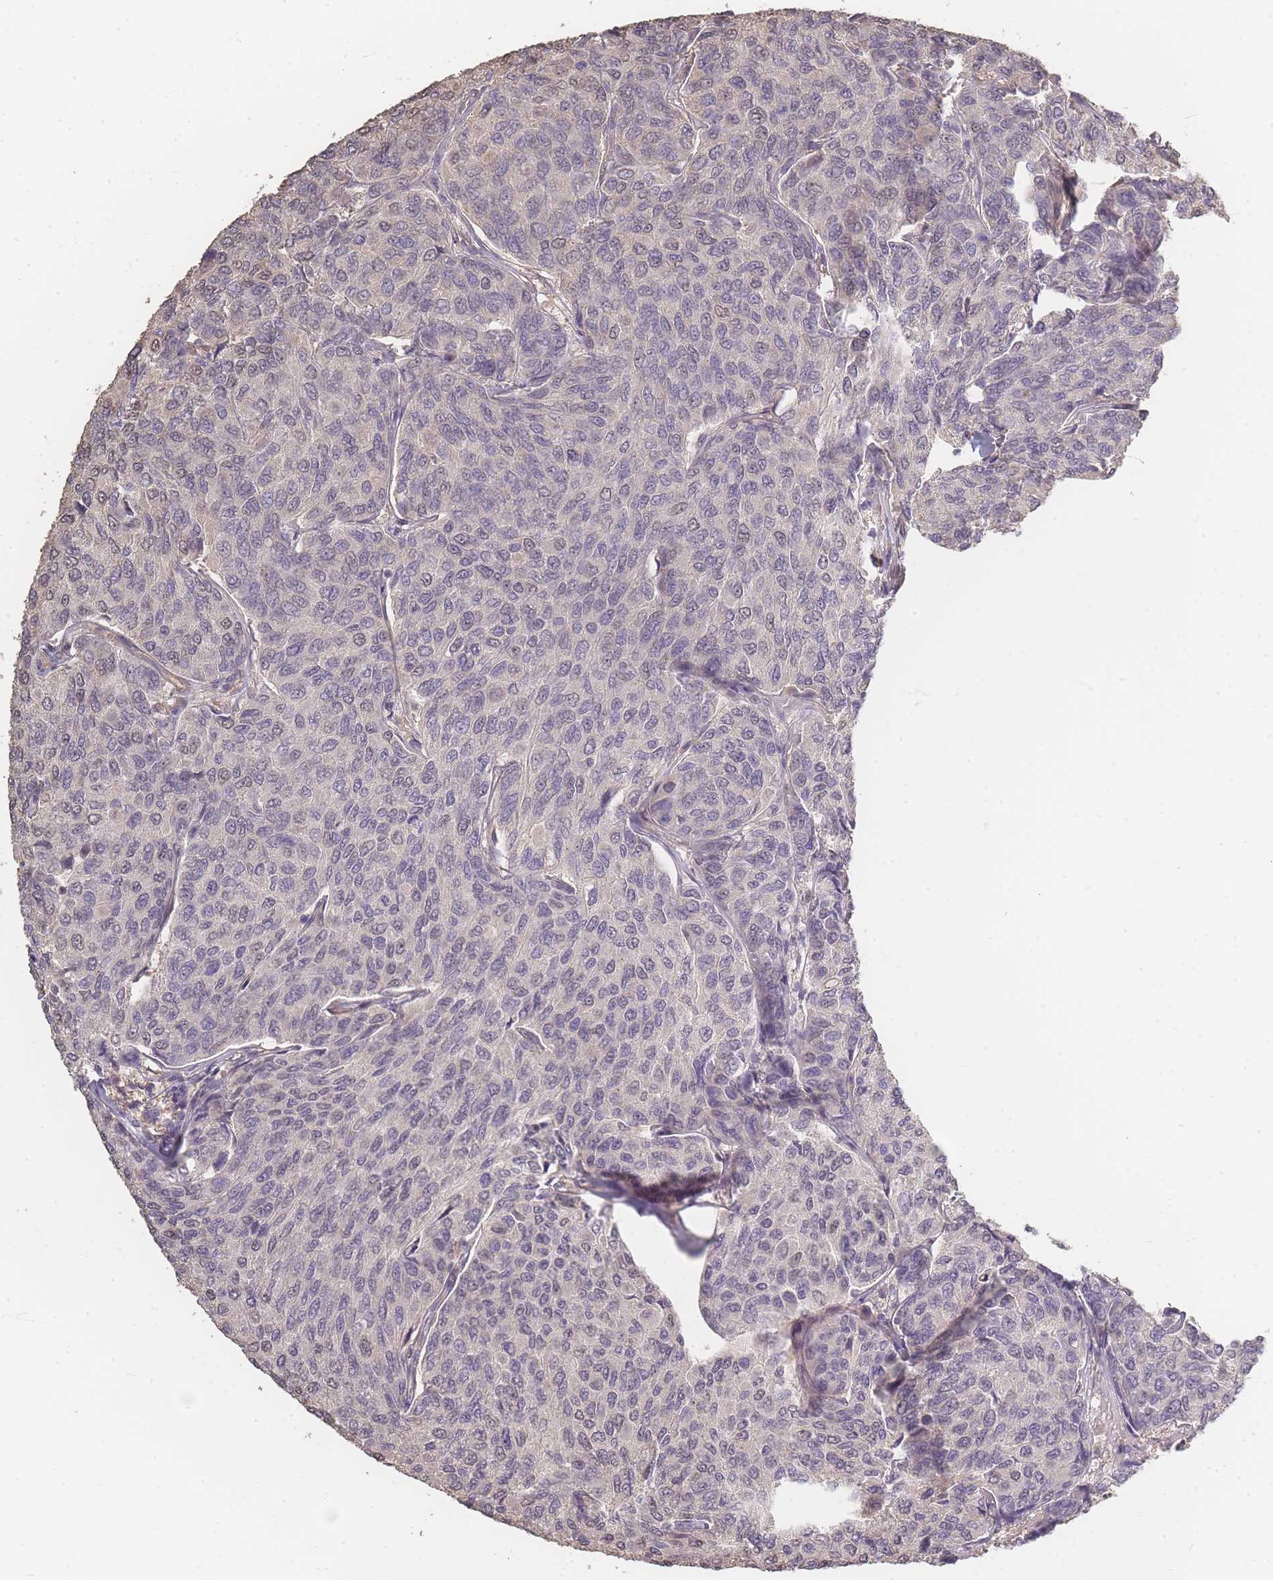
{"staining": {"intensity": "weak", "quantity": "<25%", "location": "nuclear"}, "tissue": "breast cancer", "cell_type": "Tumor cells", "image_type": "cancer", "snomed": [{"axis": "morphology", "description": "Duct carcinoma"}, {"axis": "topography", "description": "Breast"}], "caption": "An immunohistochemistry micrograph of breast intraductal carcinoma is shown. There is no staining in tumor cells of breast intraductal carcinoma.", "gene": "RFTN1", "patient": {"sex": "female", "age": 55}}